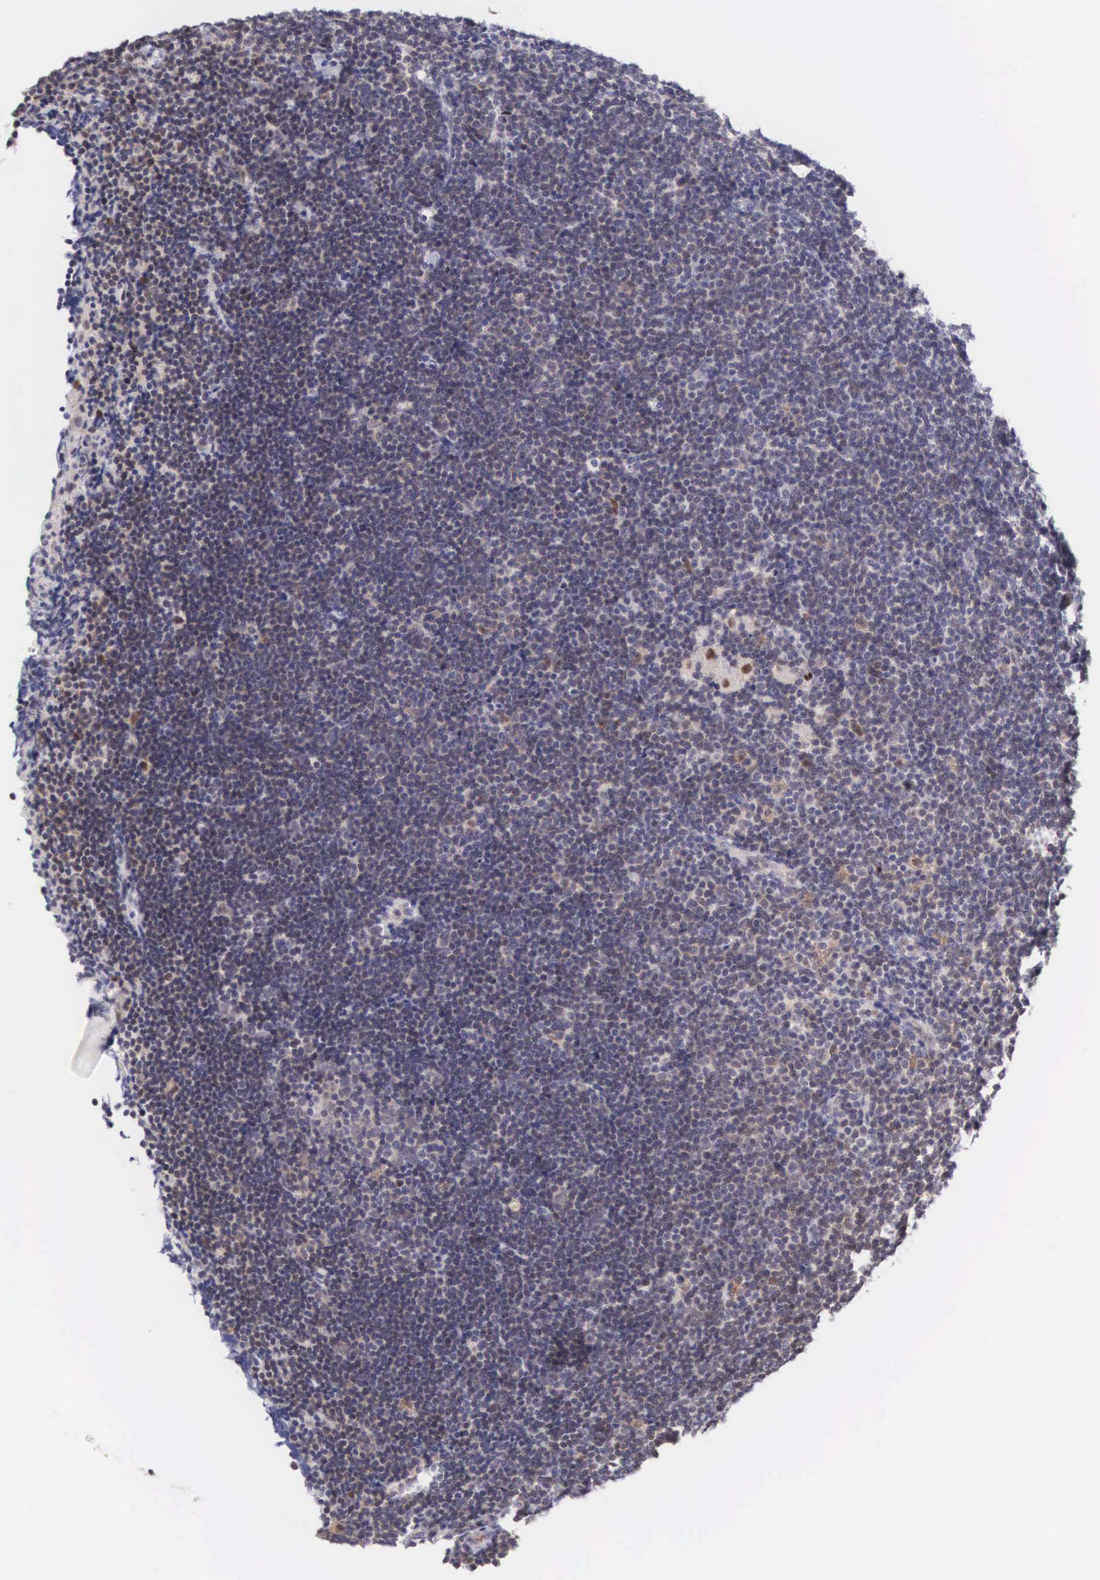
{"staining": {"intensity": "negative", "quantity": "none", "location": "none"}, "tissue": "lymphoma", "cell_type": "Tumor cells", "image_type": "cancer", "snomed": [{"axis": "morphology", "description": "Malignant lymphoma, non-Hodgkin's type, Low grade"}, {"axis": "topography", "description": "Lymph node"}], "caption": "IHC photomicrograph of lymphoma stained for a protein (brown), which displays no staining in tumor cells. (Stains: DAB immunohistochemistry (IHC) with hematoxylin counter stain, Microscopy: brightfield microscopy at high magnification).", "gene": "GRK3", "patient": {"sex": "female", "age": 51}}